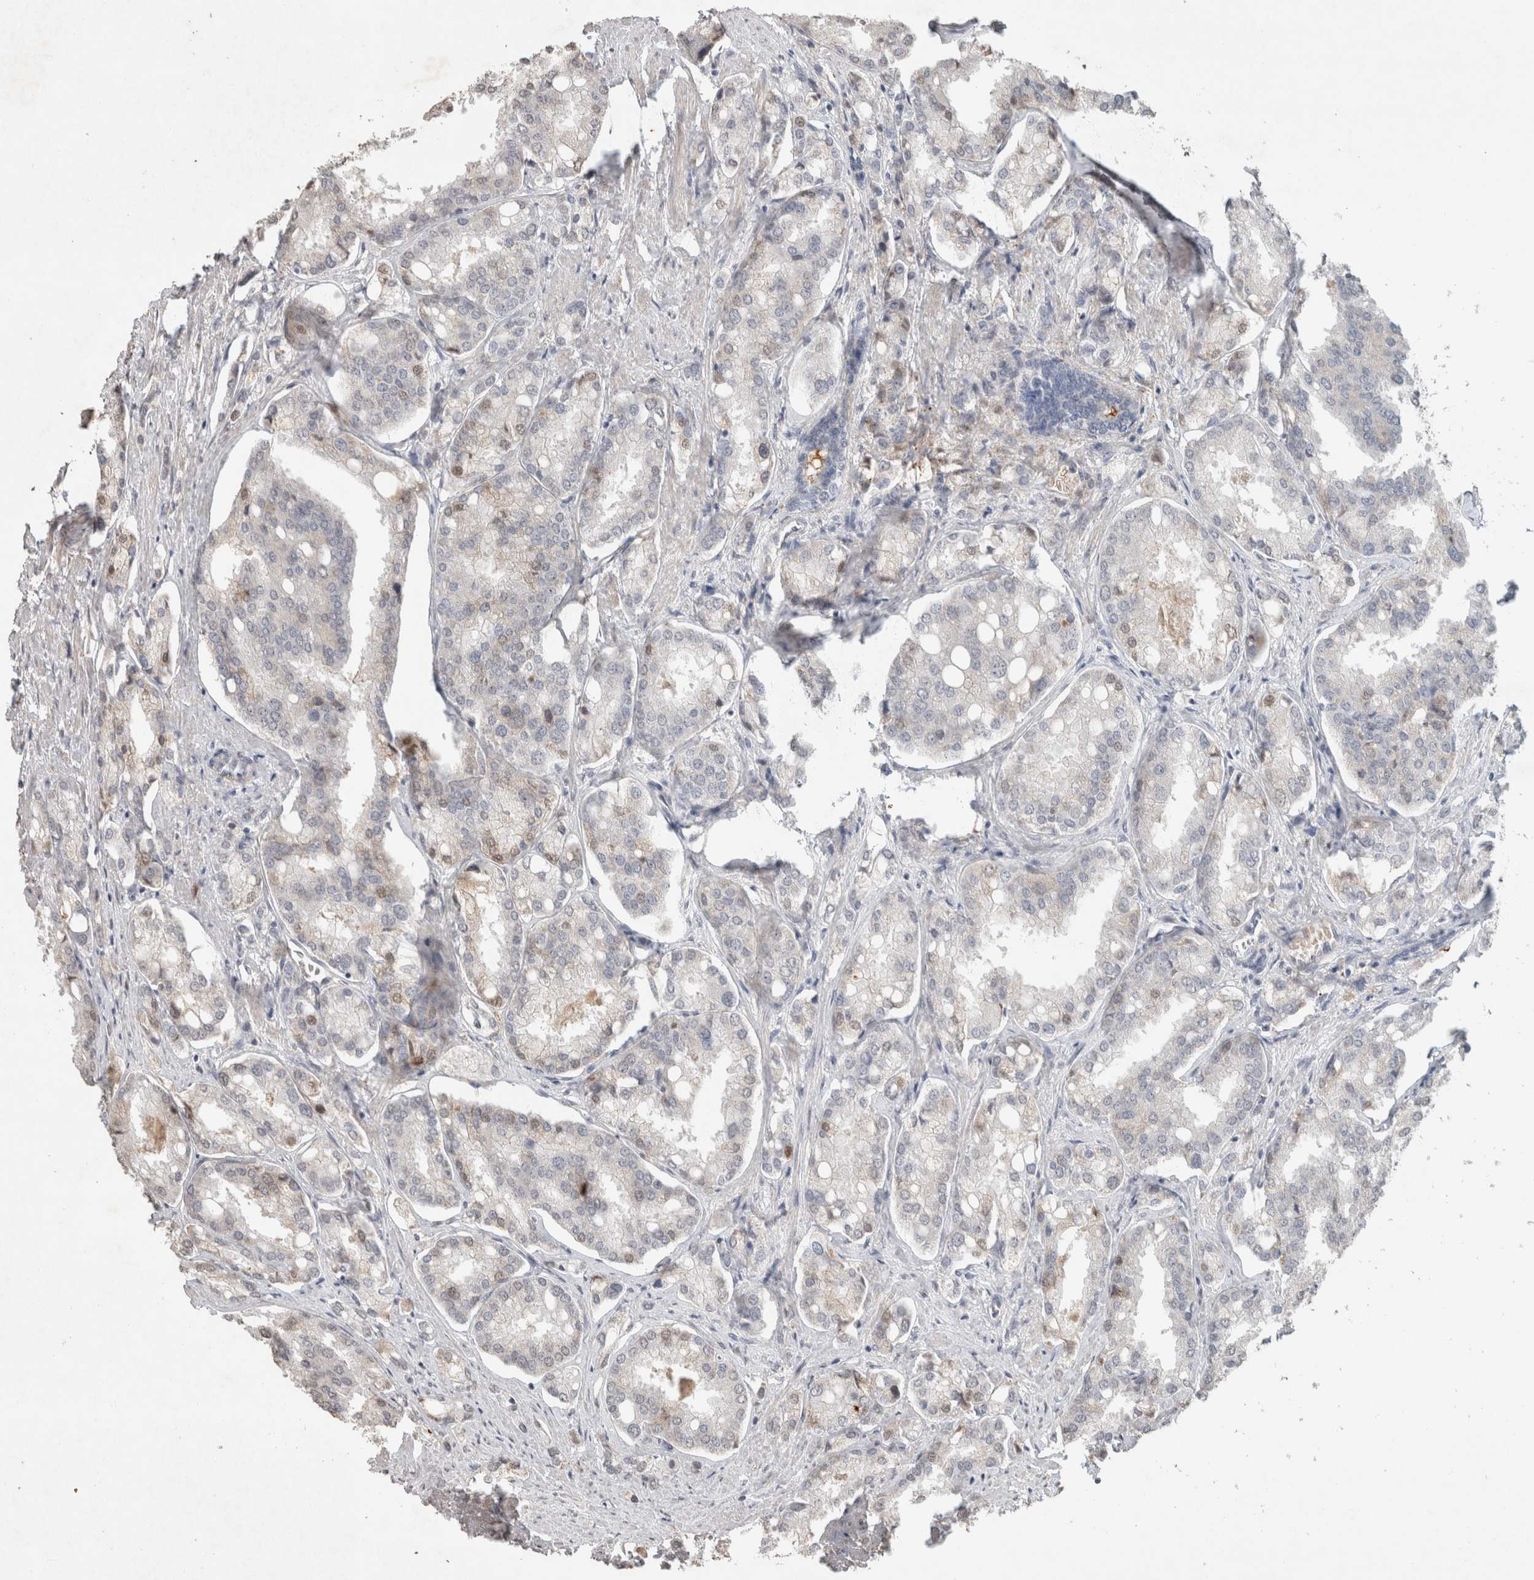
{"staining": {"intensity": "weak", "quantity": "<25%", "location": "nuclear"}, "tissue": "prostate cancer", "cell_type": "Tumor cells", "image_type": "cancer", "snomed": [{"axis": "morphology", "description": "Adenocarcinoma, High grade"}, {"axis": "topography", "description": "Prostate"}], "caption": "Protein analysis of prostate cancer (adenocarcinoma (high-grade)) reveals no significant staining in tumor cells.", "gene": "FAM3A", "patient": {"sex": "male", "age": 50}}